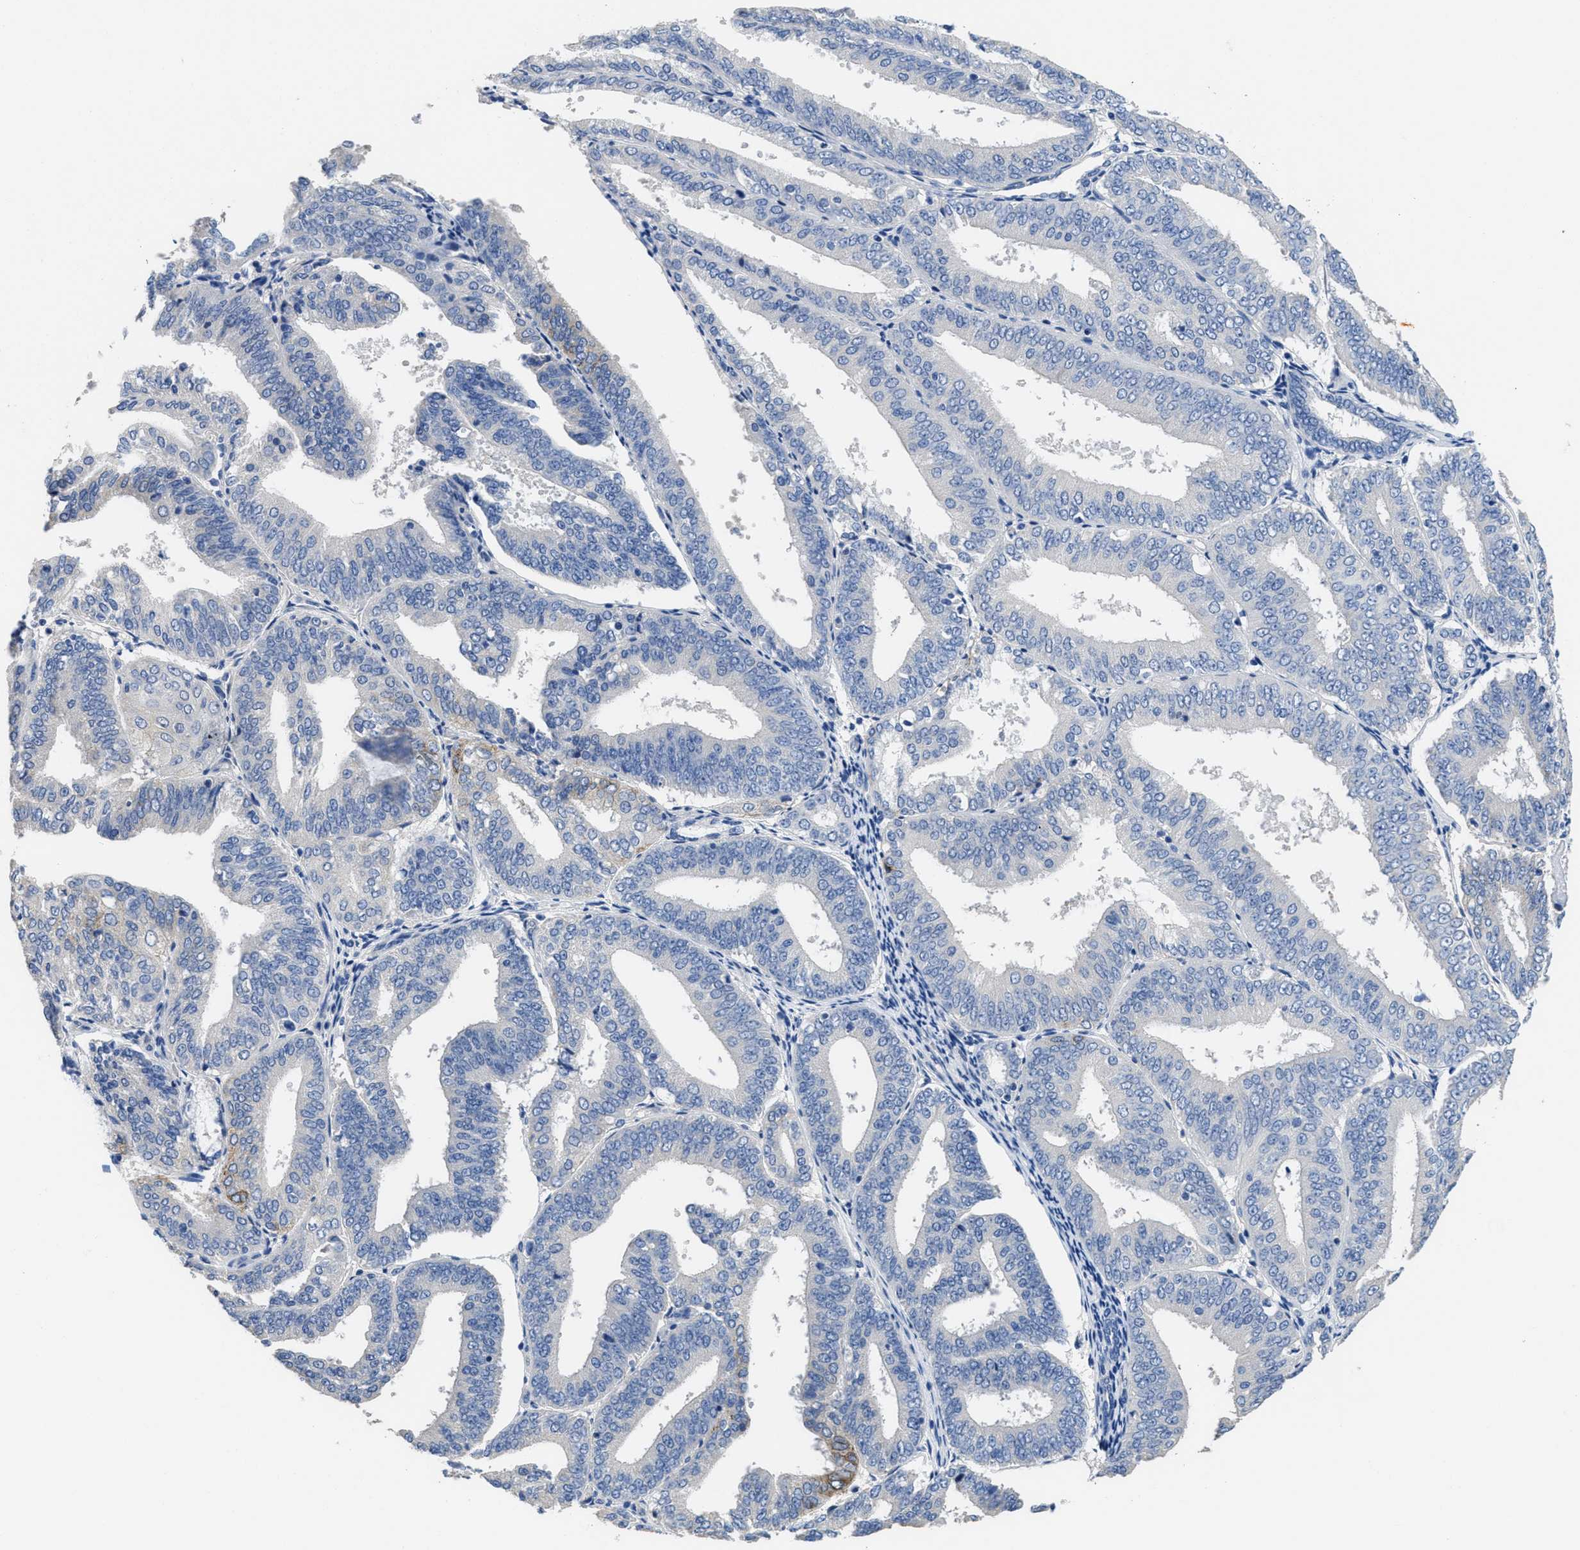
{"staining": {"intensity": "negative", "quantity": "none", "location": "none"}, "tissue": "endometrial cancer", "cell_type": "Tumor cells", "image_type": "cancer", "snomed": [{"axis": "morphology", "description": "Adenocarcinoma, NOS"}, {"axis": "topography", "description": "Endometrium"}], "caption": "Endometrial adenocarcinoma stained for a protein using immunohistochemistry (IHC) shows no positivity tumor cells.", "gene": "CA9", "patient": {"sex": "female", "age": 63}}